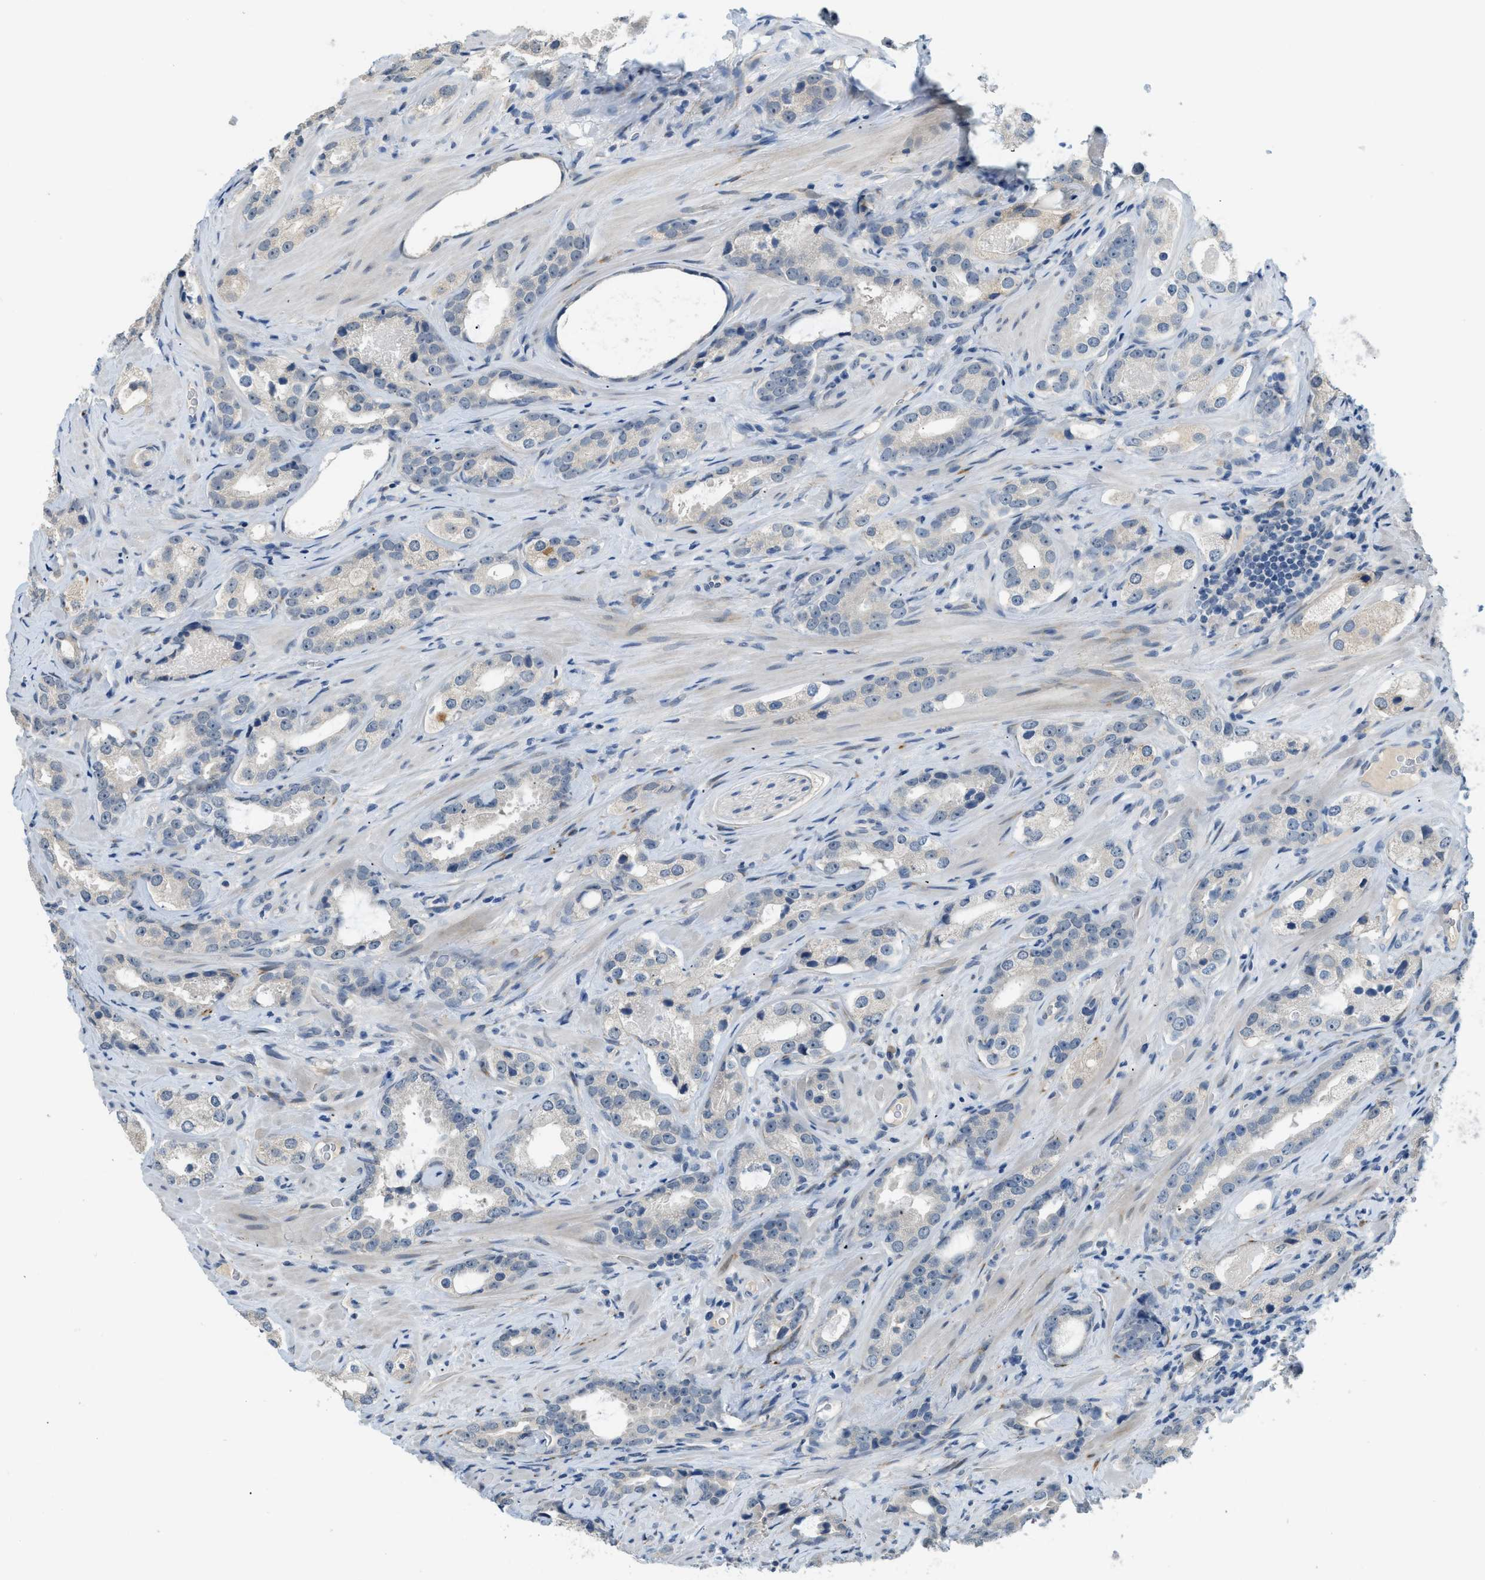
{"staining": {"intensity": "negative", "quantity": "none", "location": "none"}, "tissue": "prostate cancer", "cell_type": "Tumor cells", "image_type": "cancer", "snomed": [{"axis": "morphology", "description": "Adenocarcinoma, High grade"}, {"axis": "topography", "description": "Prostate"}], "caption": "Tumor cells show no significant protein expression in adenocarcinoma (high-grade) (prostate).", "gene": "TMEM154", "patient": {"sex": "male", "age": 63}}